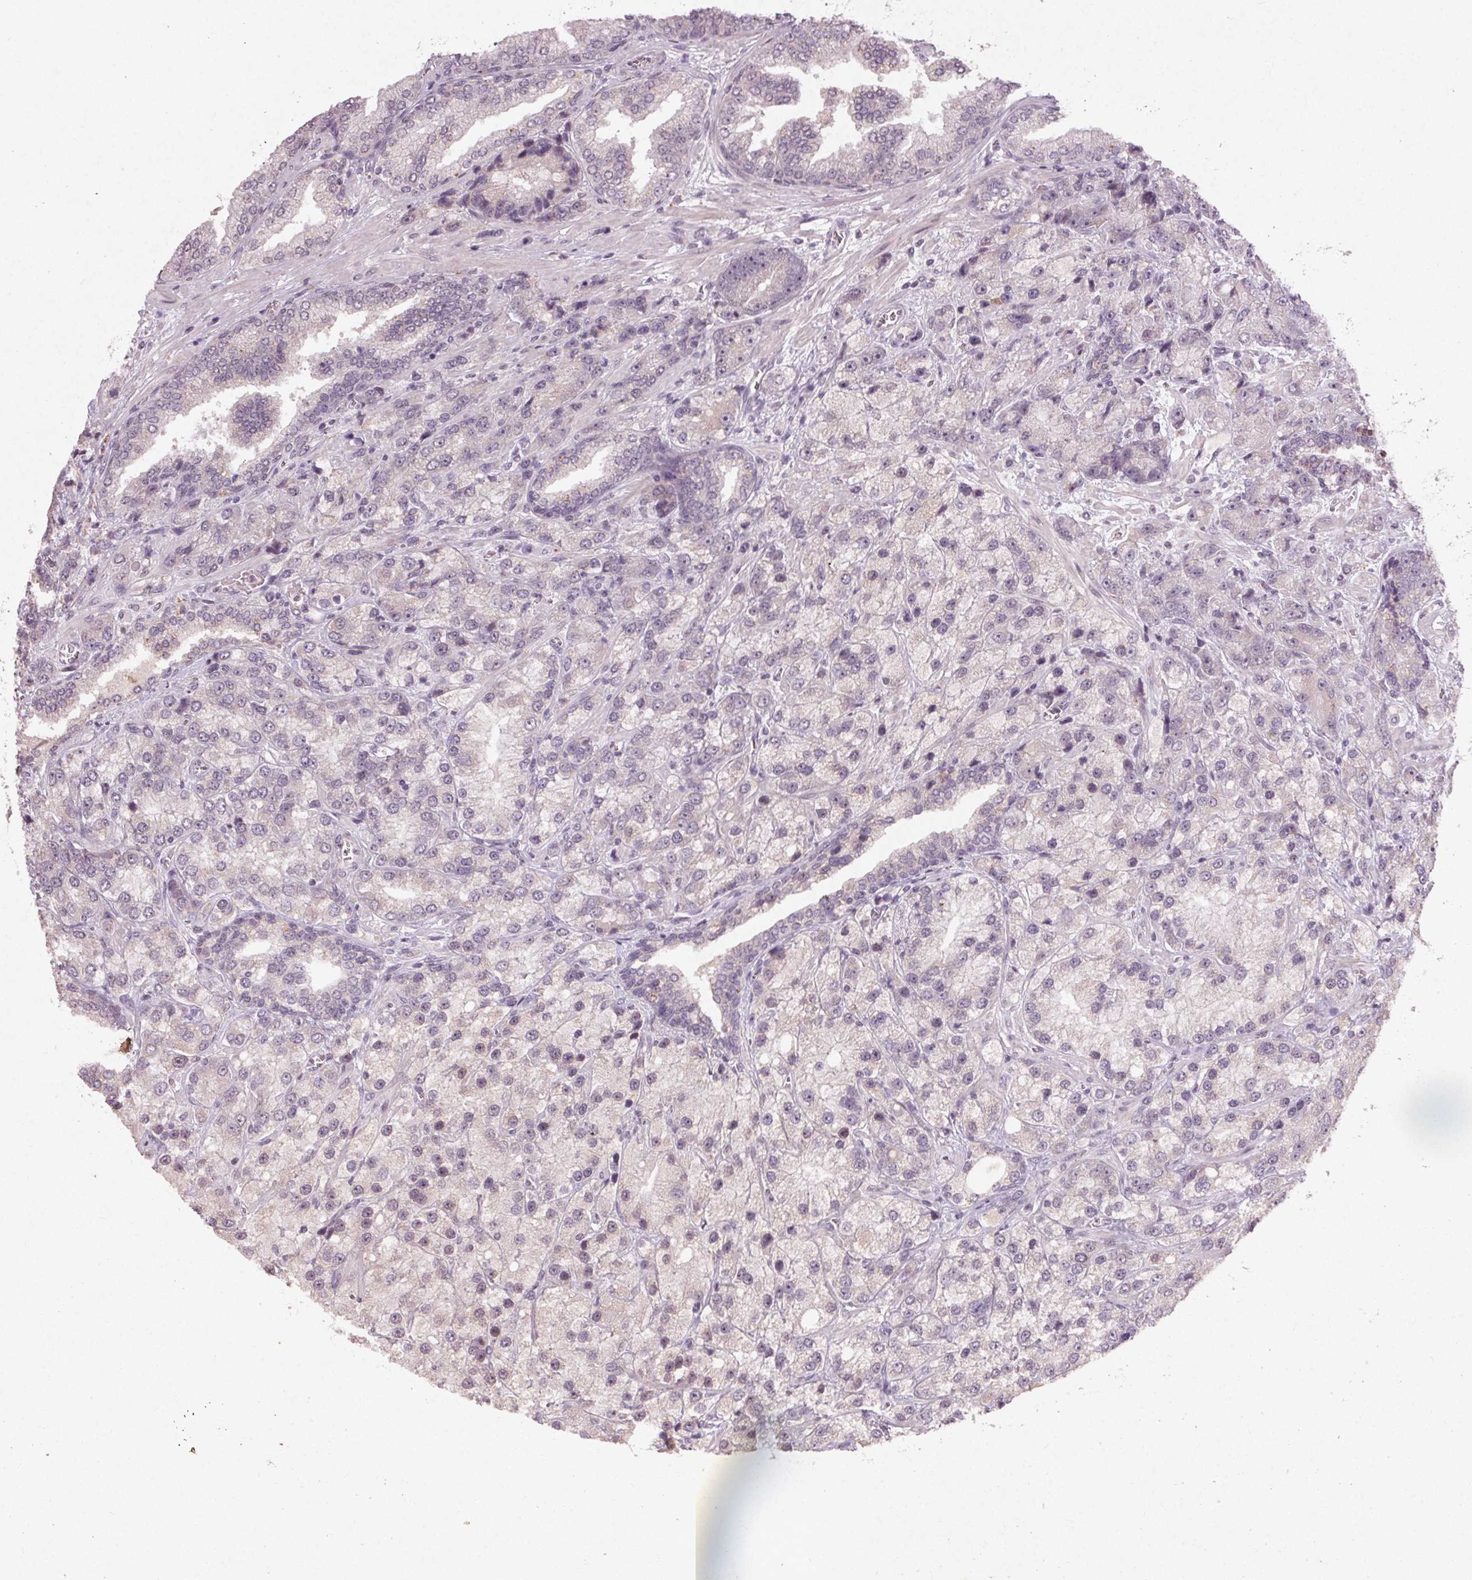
{"staining": {"intensity": "negative", "quantity": "none", "location": "none"}, "tissue": "prostate cancer", "cell_type": "Tumor cells", "image_type": "cancer", "snomed": [{"axis": "morphology", "description": "Adenocarcinoma, NOS"}, {"axis": "topography", "description": "Prostate"}], "caption": "Immunohistochemistry (IHC) of human prostate adenocarcinoma exhibits no staining in tumor cells. The staining was performed using DAB (3,3'-diaminobenzidine) to visualize the protein expression in brown, while the nuclei were stained in blue with hematoxylin (Magnification: 20x).", "gene": "KLRC3", "patient": {"sex": "male", "age": 63}}